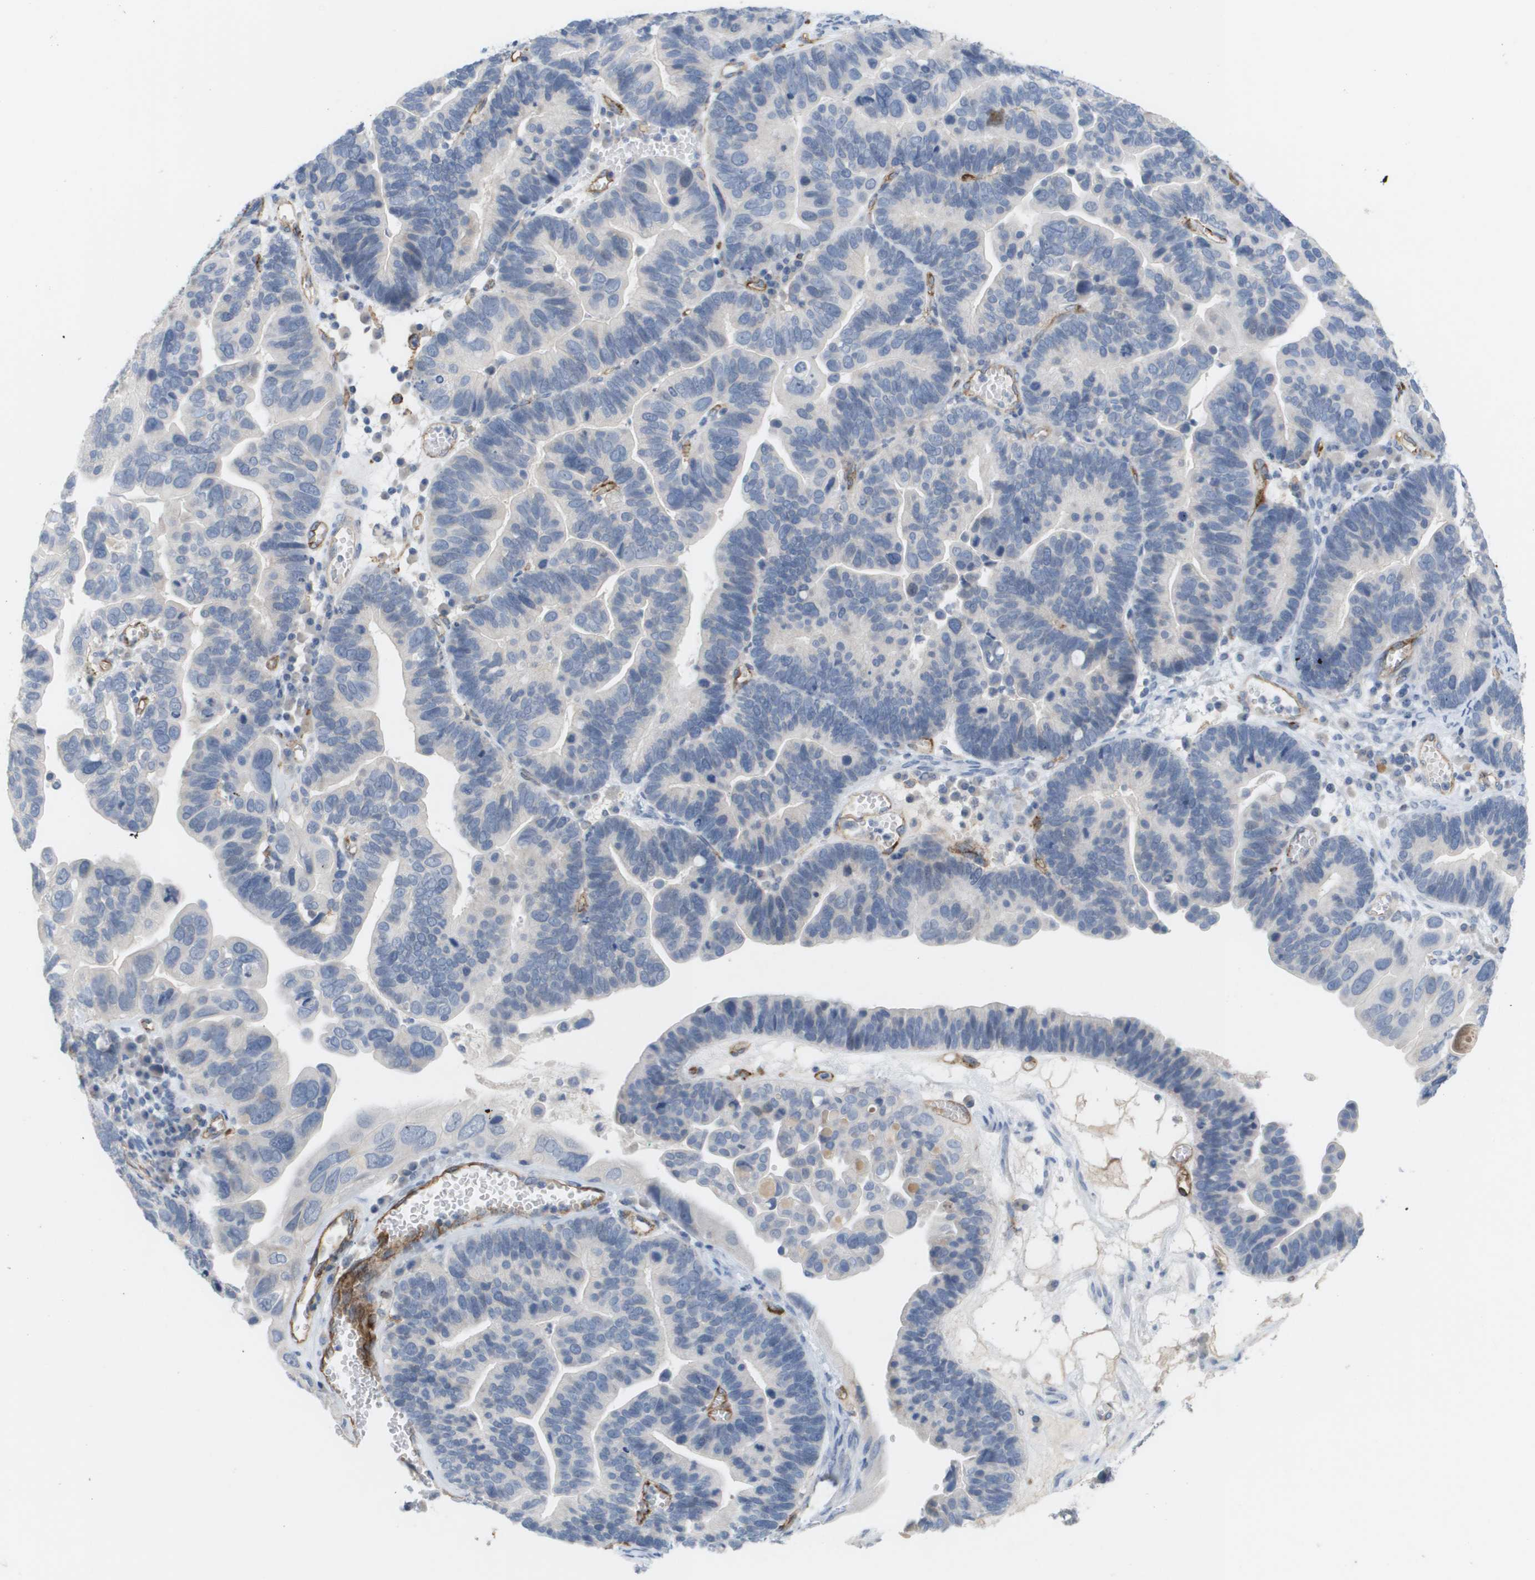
{"staining": {"intensity": "negative", "quantity": "none", "location": "none"}, "tissue": "ovarian cancer", "cell_type": "Tumor cells", "image_type": "cancer", "snomed": [{"axis": "morphology", "description": "Cystadenocarcinoma, serous, NOS"}, {"axis": "topography", "description": "Ovary"}], "caption": "Micrograph shows no significant protein expression in tumor cells of ovarian cancer.", "gene": "ANGPT2", "patient": {"sex": "female", "age": 56}}